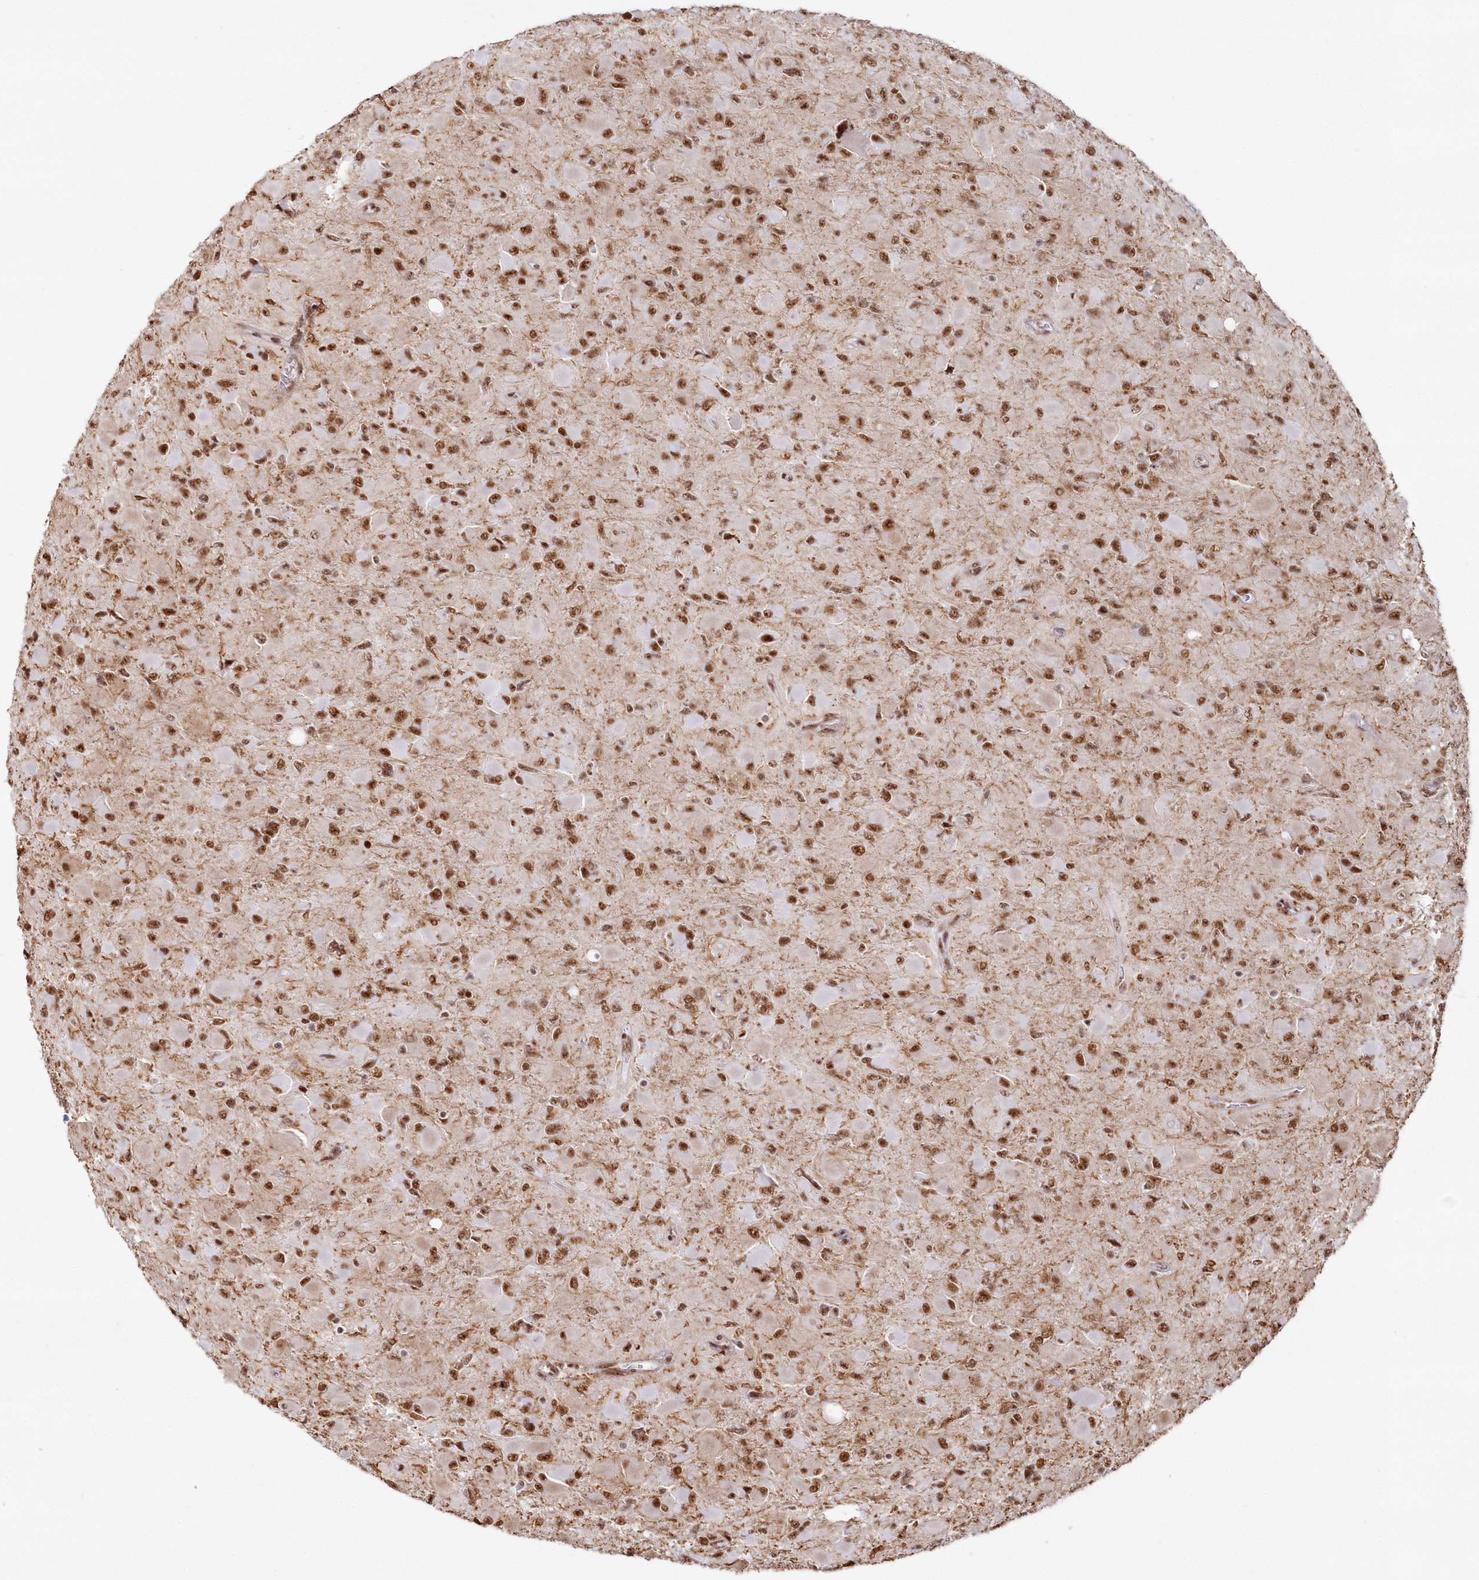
{"staining": {"intensity": "moderate", "quantity": ">75%", "location": "nuclear"}, "tissue": "glioma", "cell_type": "Tumor cells", "image_type": "cancer", "snomed": [{"axis": "morphology", "description": "Glioma, malignant, High grade"}, {"axis": "topography", "description": "Cerebral cortex"}], "caption": "Tumor cells reveal medium levels of moderate nuclear positivity in approximately >75% of cells in glioma.", "gene": "DDX46", "patient": {"sex": "female", "age": 36}}